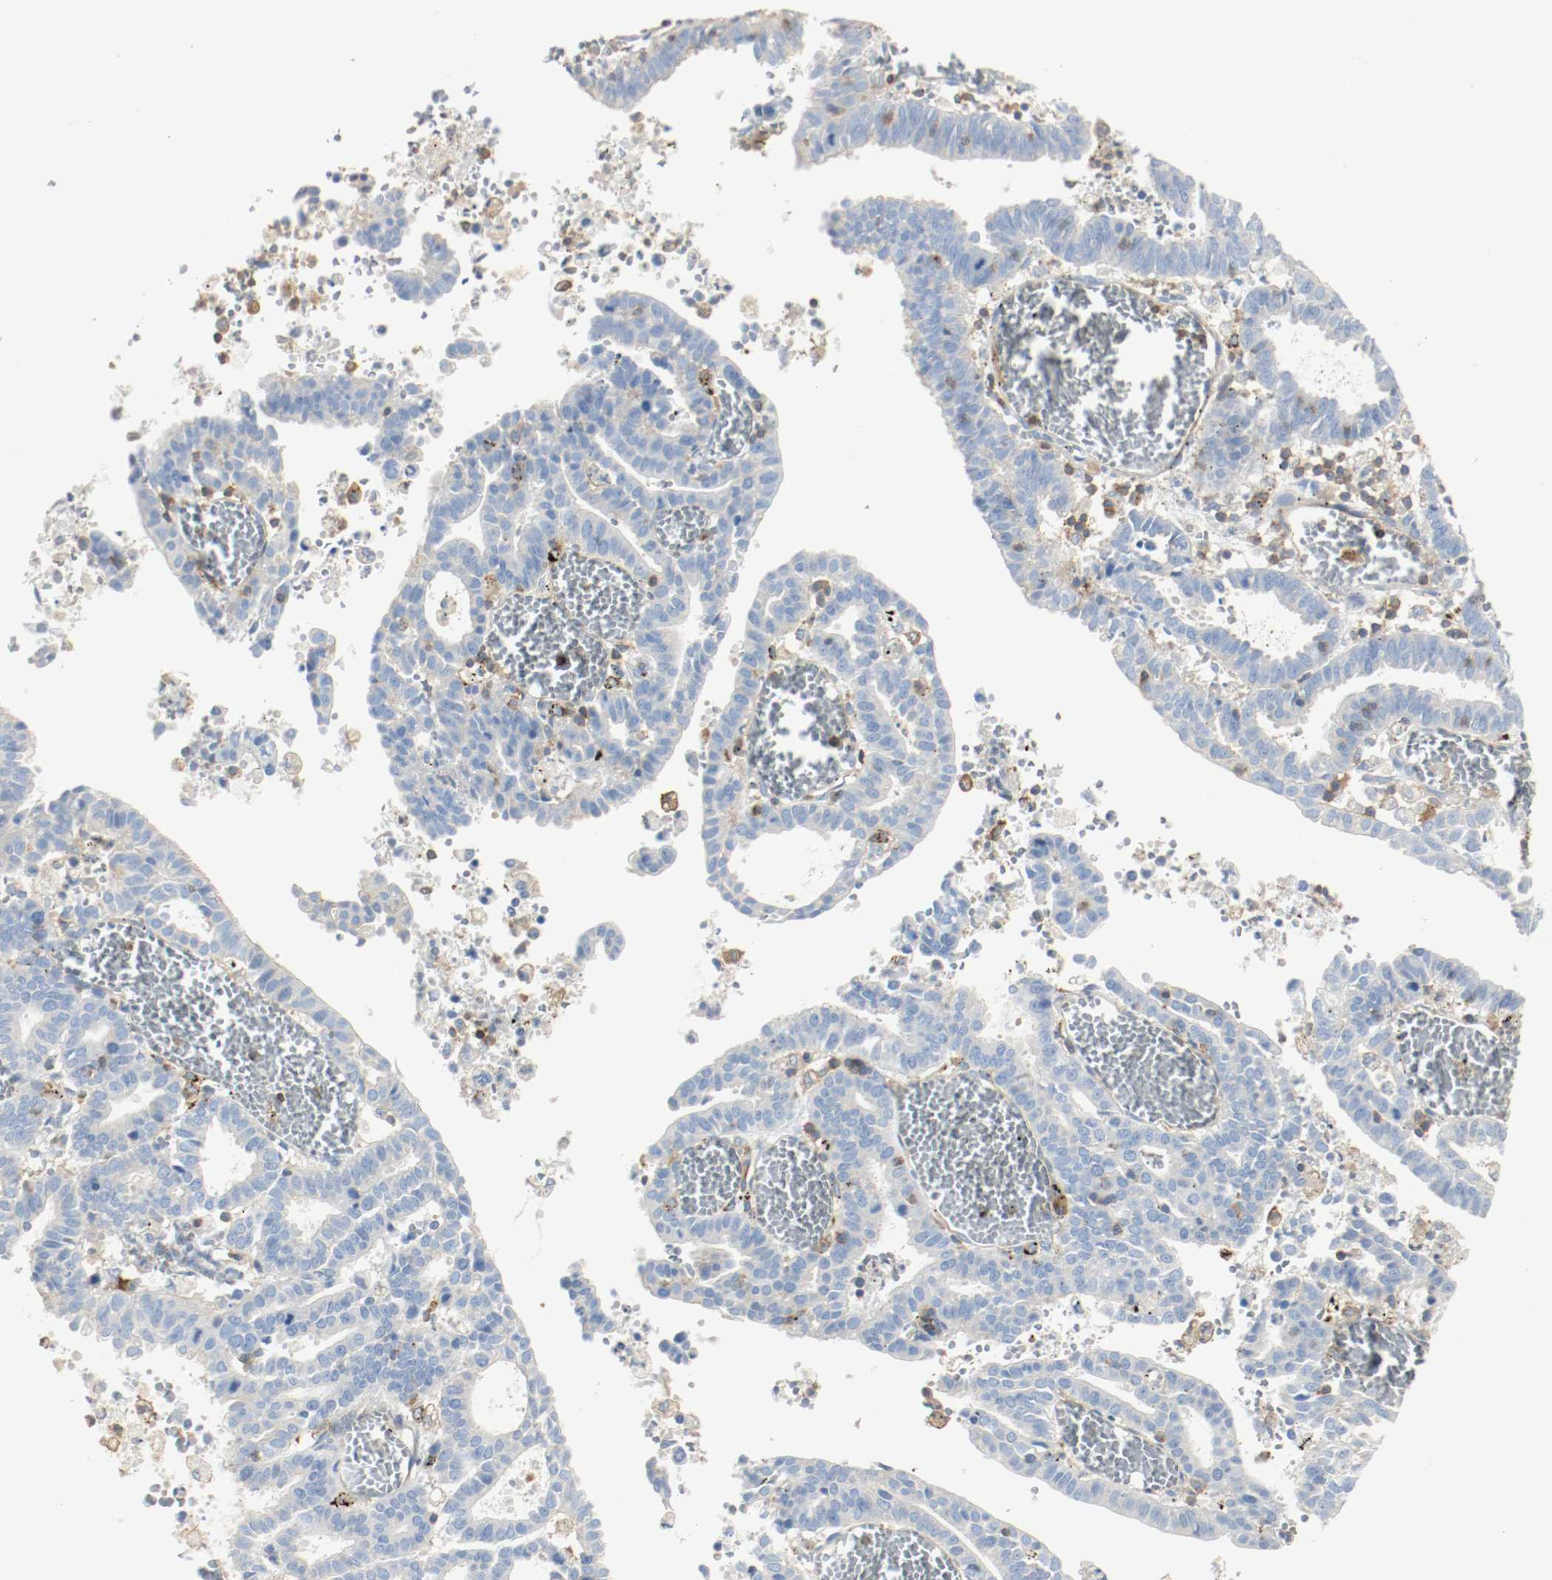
{"staining": {"intensity": "negative", "quantity": "none", "location": "none"}, "tissue": "endometrial cancer", "cell_type": "Tumor cells", "image_type": "cancer", "snomed": [{"axis": "morphology", "description": "Adenocarcinoma, NOS"}, {"axis": "topography", "description": "Uterus"}], "caption": "Tumor cells are negative for protein expression in human adenocarcinoma (endometrial). Nuclei are stained in blue.", "gene": "ARPC1B", "patient": {"sex": "female", "age": 83}}